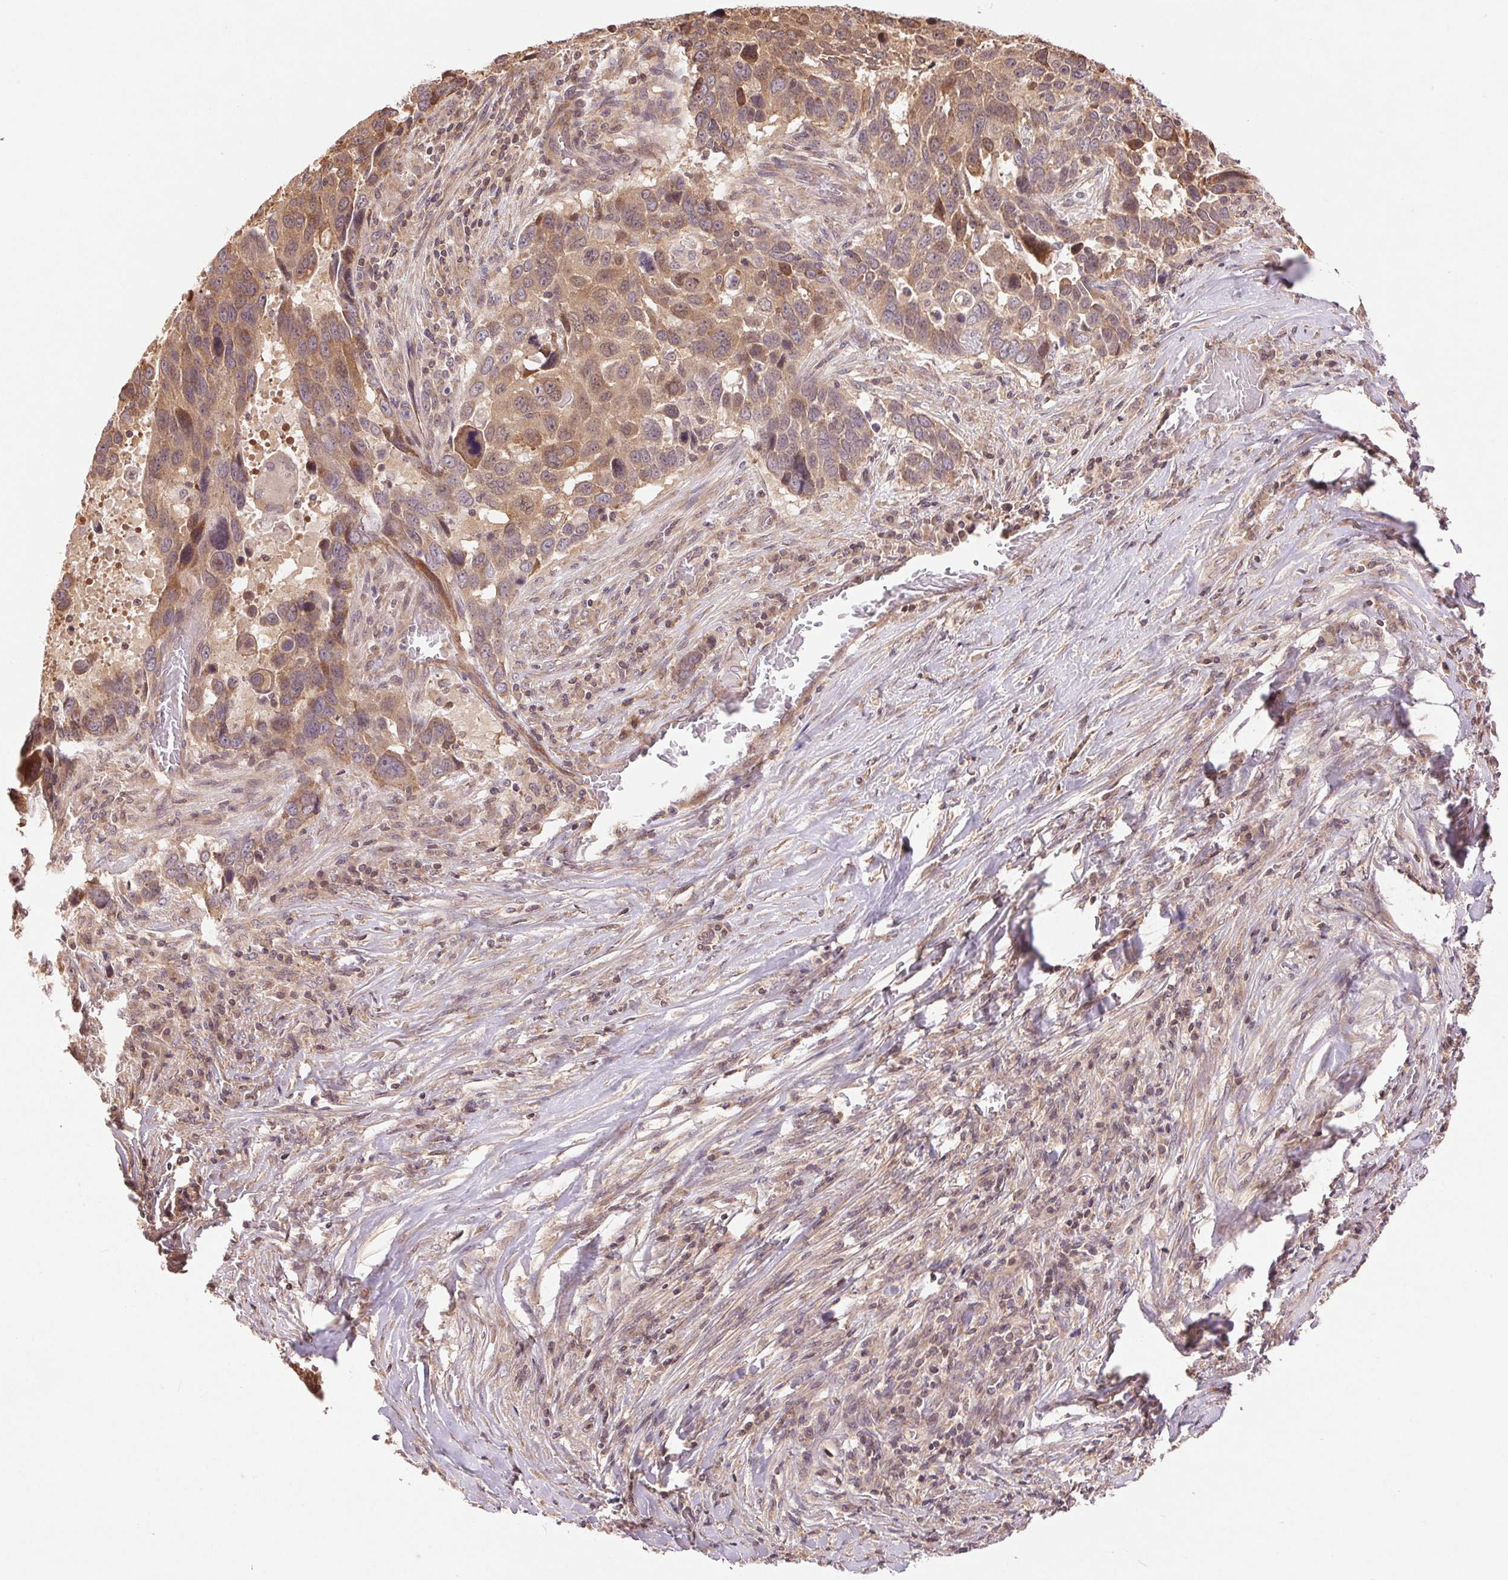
{"staining": {"intensity": "moderate", "quantity": "25%-75%", "location": "cytoplasmic/membranous,nuclear"}, "tissue": "lung cancer", "cell_type": "Tumor cells", "image_type": "cancer", "snomed": [{"axis": "morphology", "description": "Squamous cell carcinoma, NOS"}, {"axis": "topography", "description": "Lung"}], "caption": "High-magnification brightfield microscopy of squamous cell carcinoma (lung) stained with DAB (3,3'-diaminobenzidine) (brown) and counterstained with hematoxylin (blue). tumor cells exhibit moderate cytoplasmic/membranous and nuclear staining is identified in approximately25%-75% of cells.", "gene": "BTF3L4", "patient": {"sex": "male", "age": 68}}